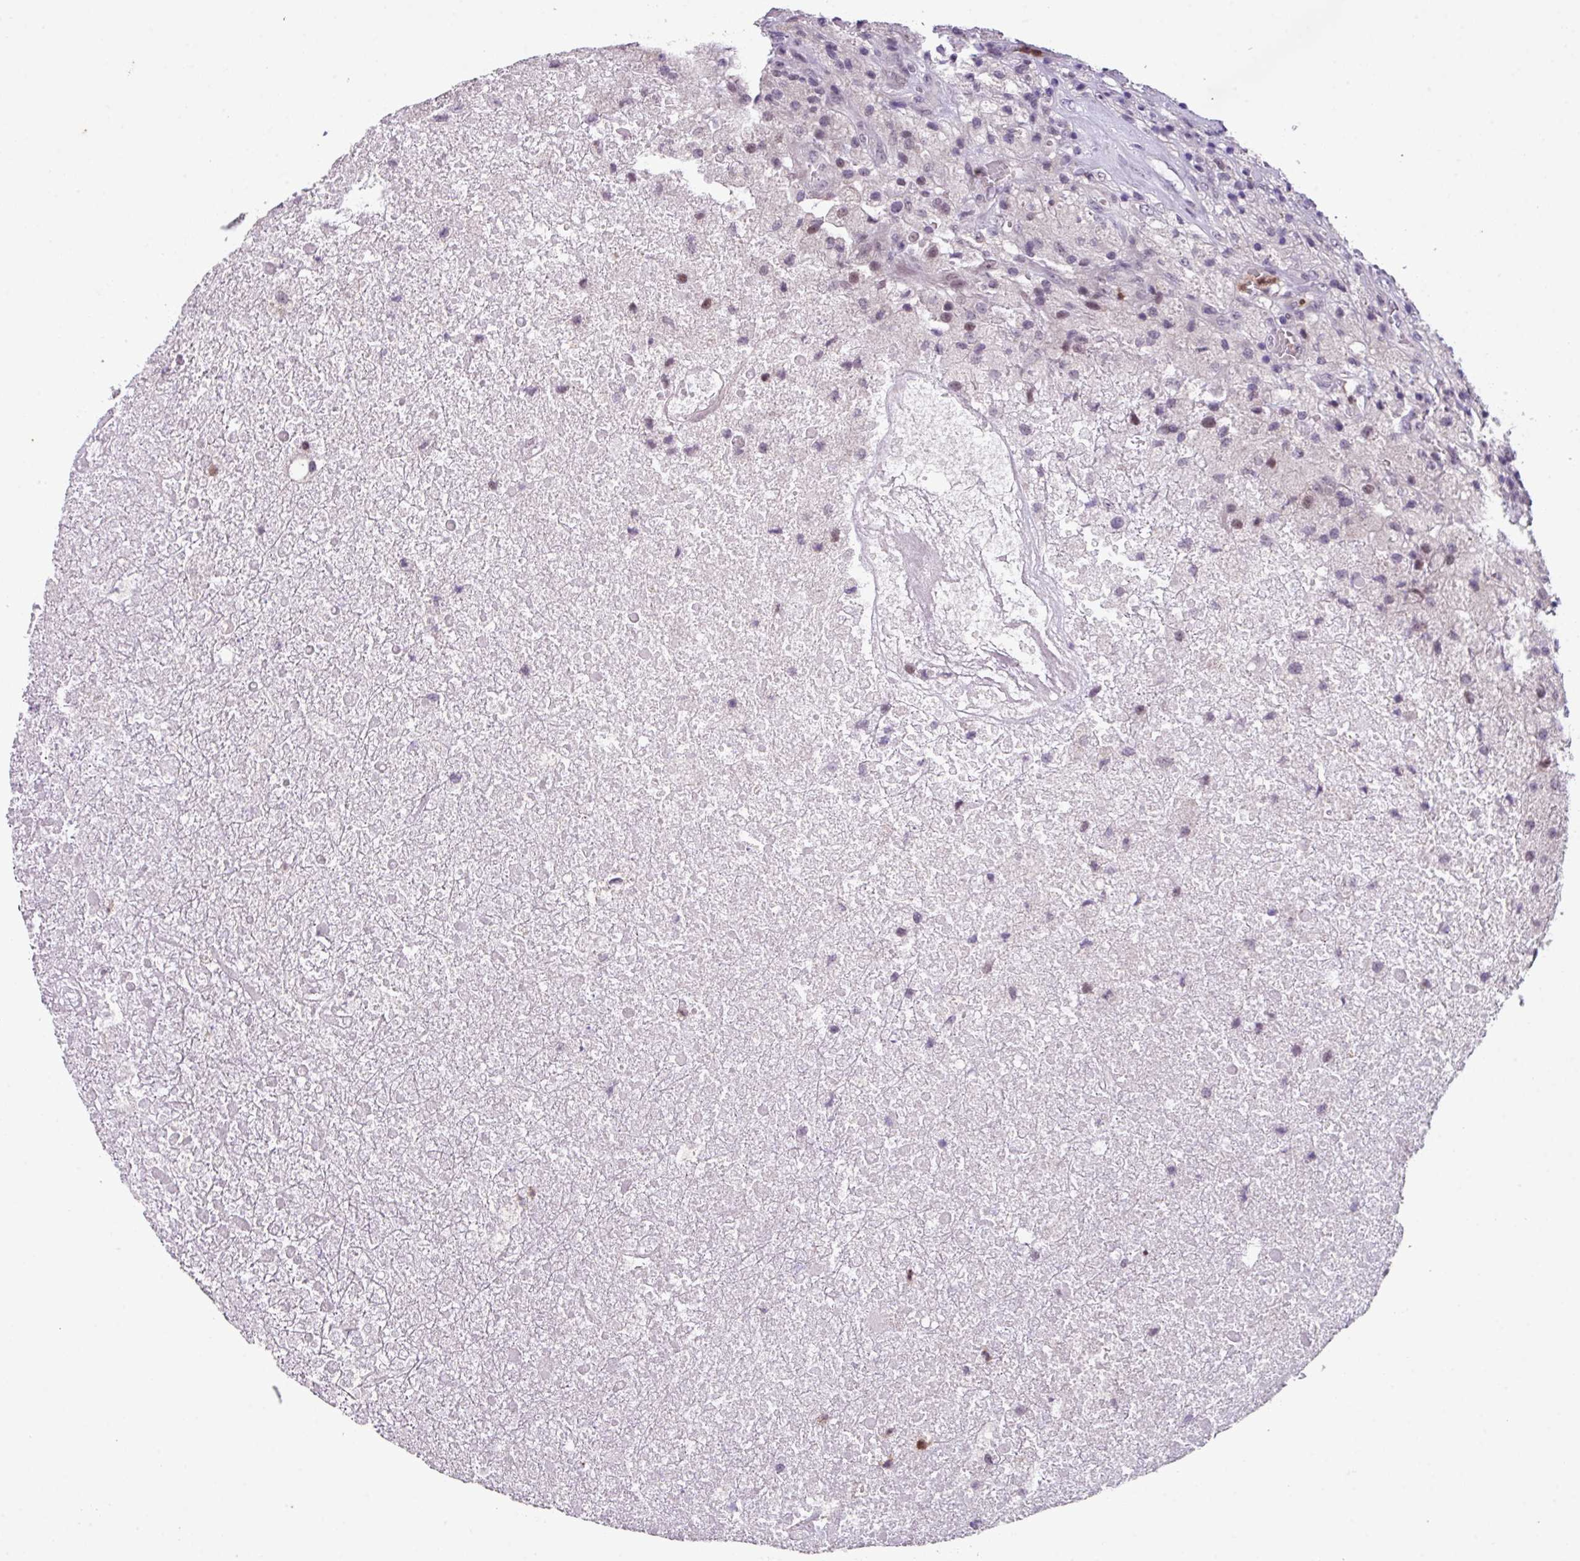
{"staining": {"intensity": "negative", "quantity": "none", "location": "none"}, "tissue": "glioma", "cell_type": "Tumor cells", "image_type": "cancer", "snomed": [{"axis": "morphology", "description": "Glioma, malignant, High grade"}, {"axis": "topography", "description": "Brain"}], "caption": "High magnification brightfield microscopy of high-grade glioma (malignant) stained with DAB (3,3'-diaminobenzidine) (brown) and counterstained with hematoxylin (blue): tumor cells show no significant staining.", "gene": "ZFP3", "patient": {"sex": "male", "age": 69}}